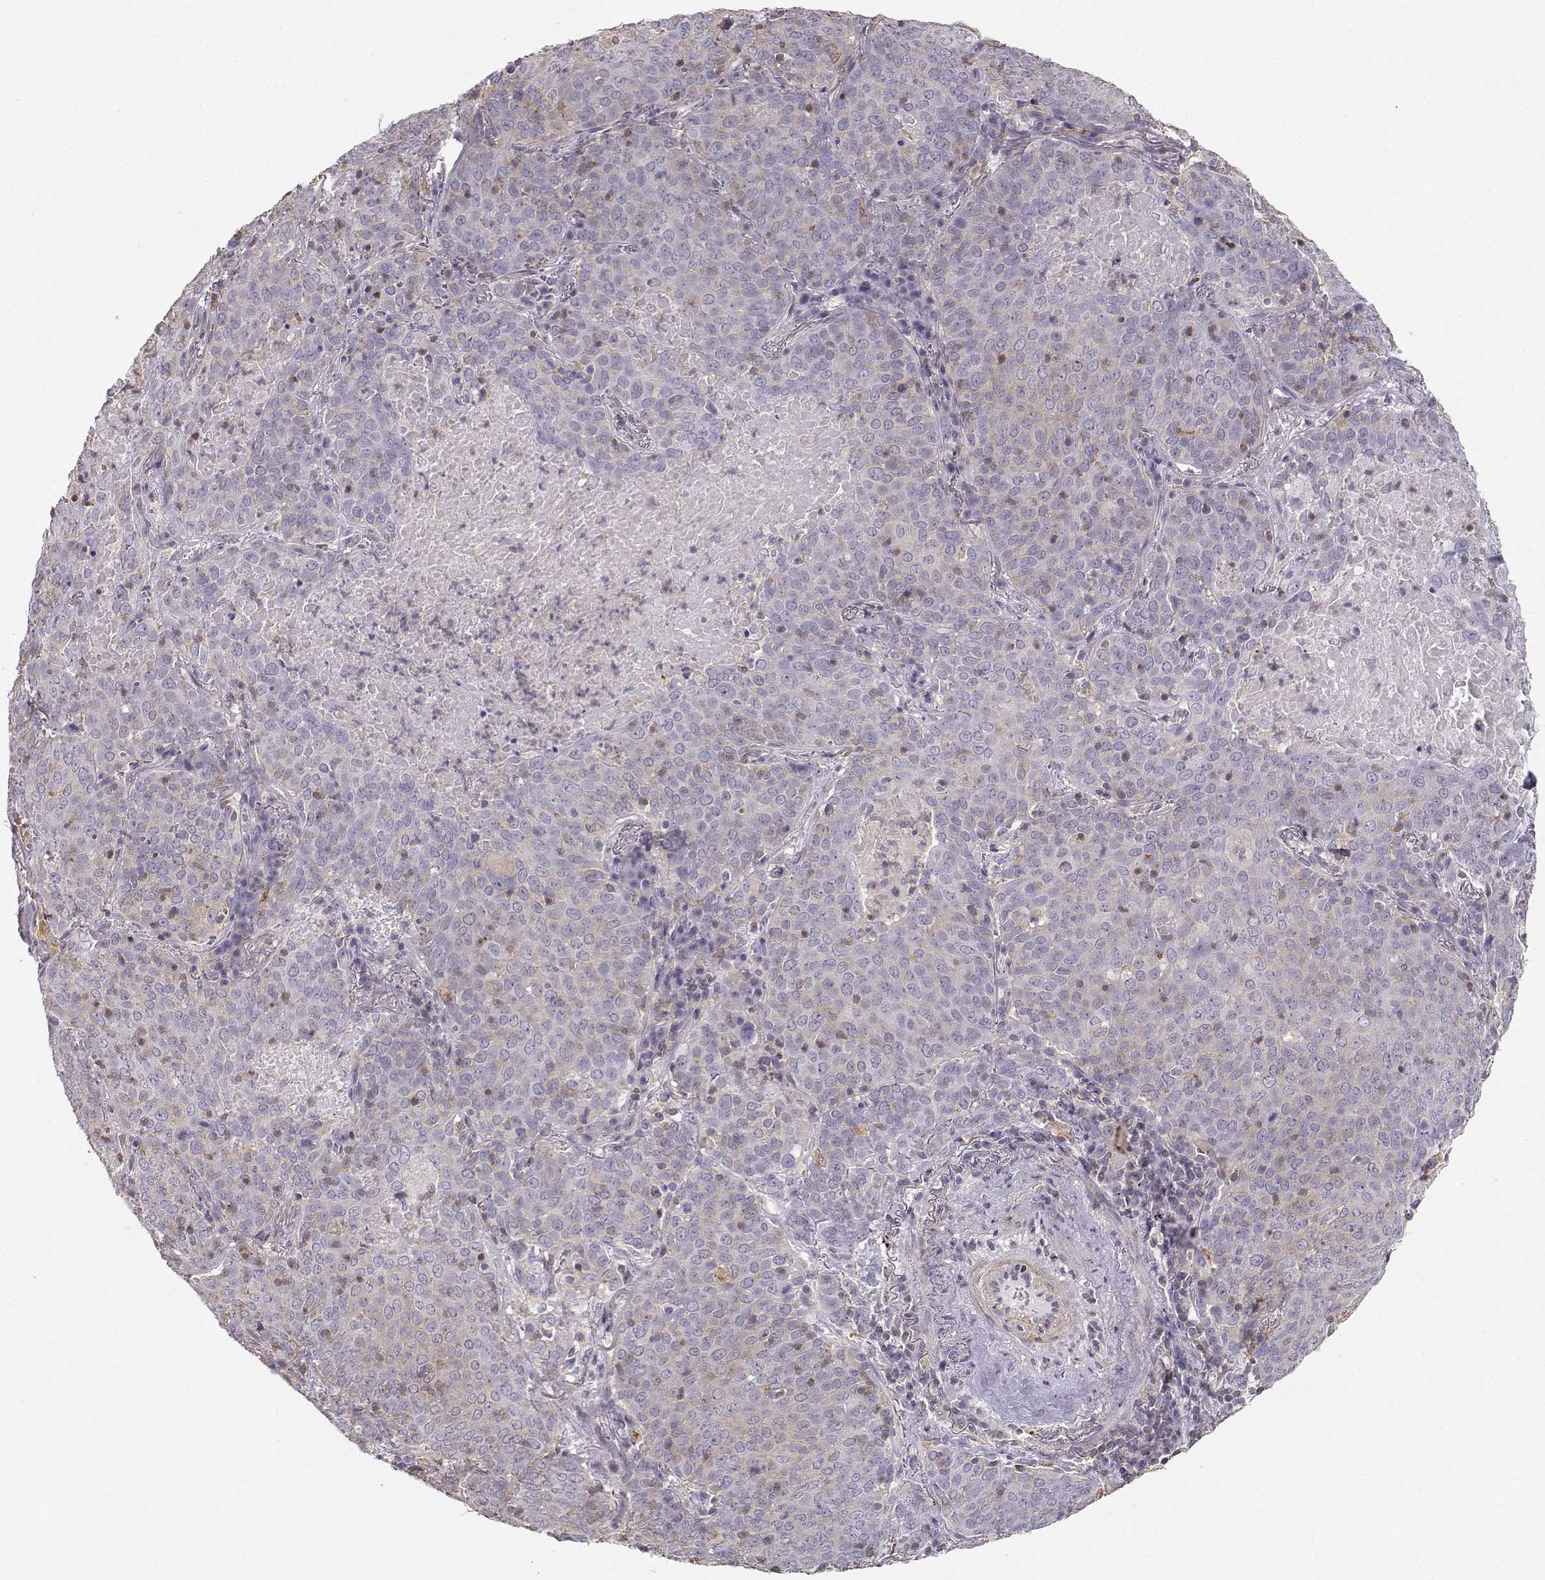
{"staining": {"intensity": "negative", "quantity": "none", "location": "none"}, "tissue": "lung cancer", "cell_type": "Tumor cells", "image_type": "cancer", "snomed": [{"axis": "morphology", "description": "Squamous cell carcinoma, NOS"}, {"axis": "topography", "description": "Lung"}], "caption": "IHC micrograph of neoplastic tissue: human lung cancer (squamous cell carcinoma) stained with DAB displays no significant protein staining in tumor cells. The staining was performed using DAB to visualize the protein expression in brown, while the nuclei were stained in blue with hematoxylin (Magnification: 20x).", "gene": "DAPL1", "patient": {"sex": "male", "age": 82}}